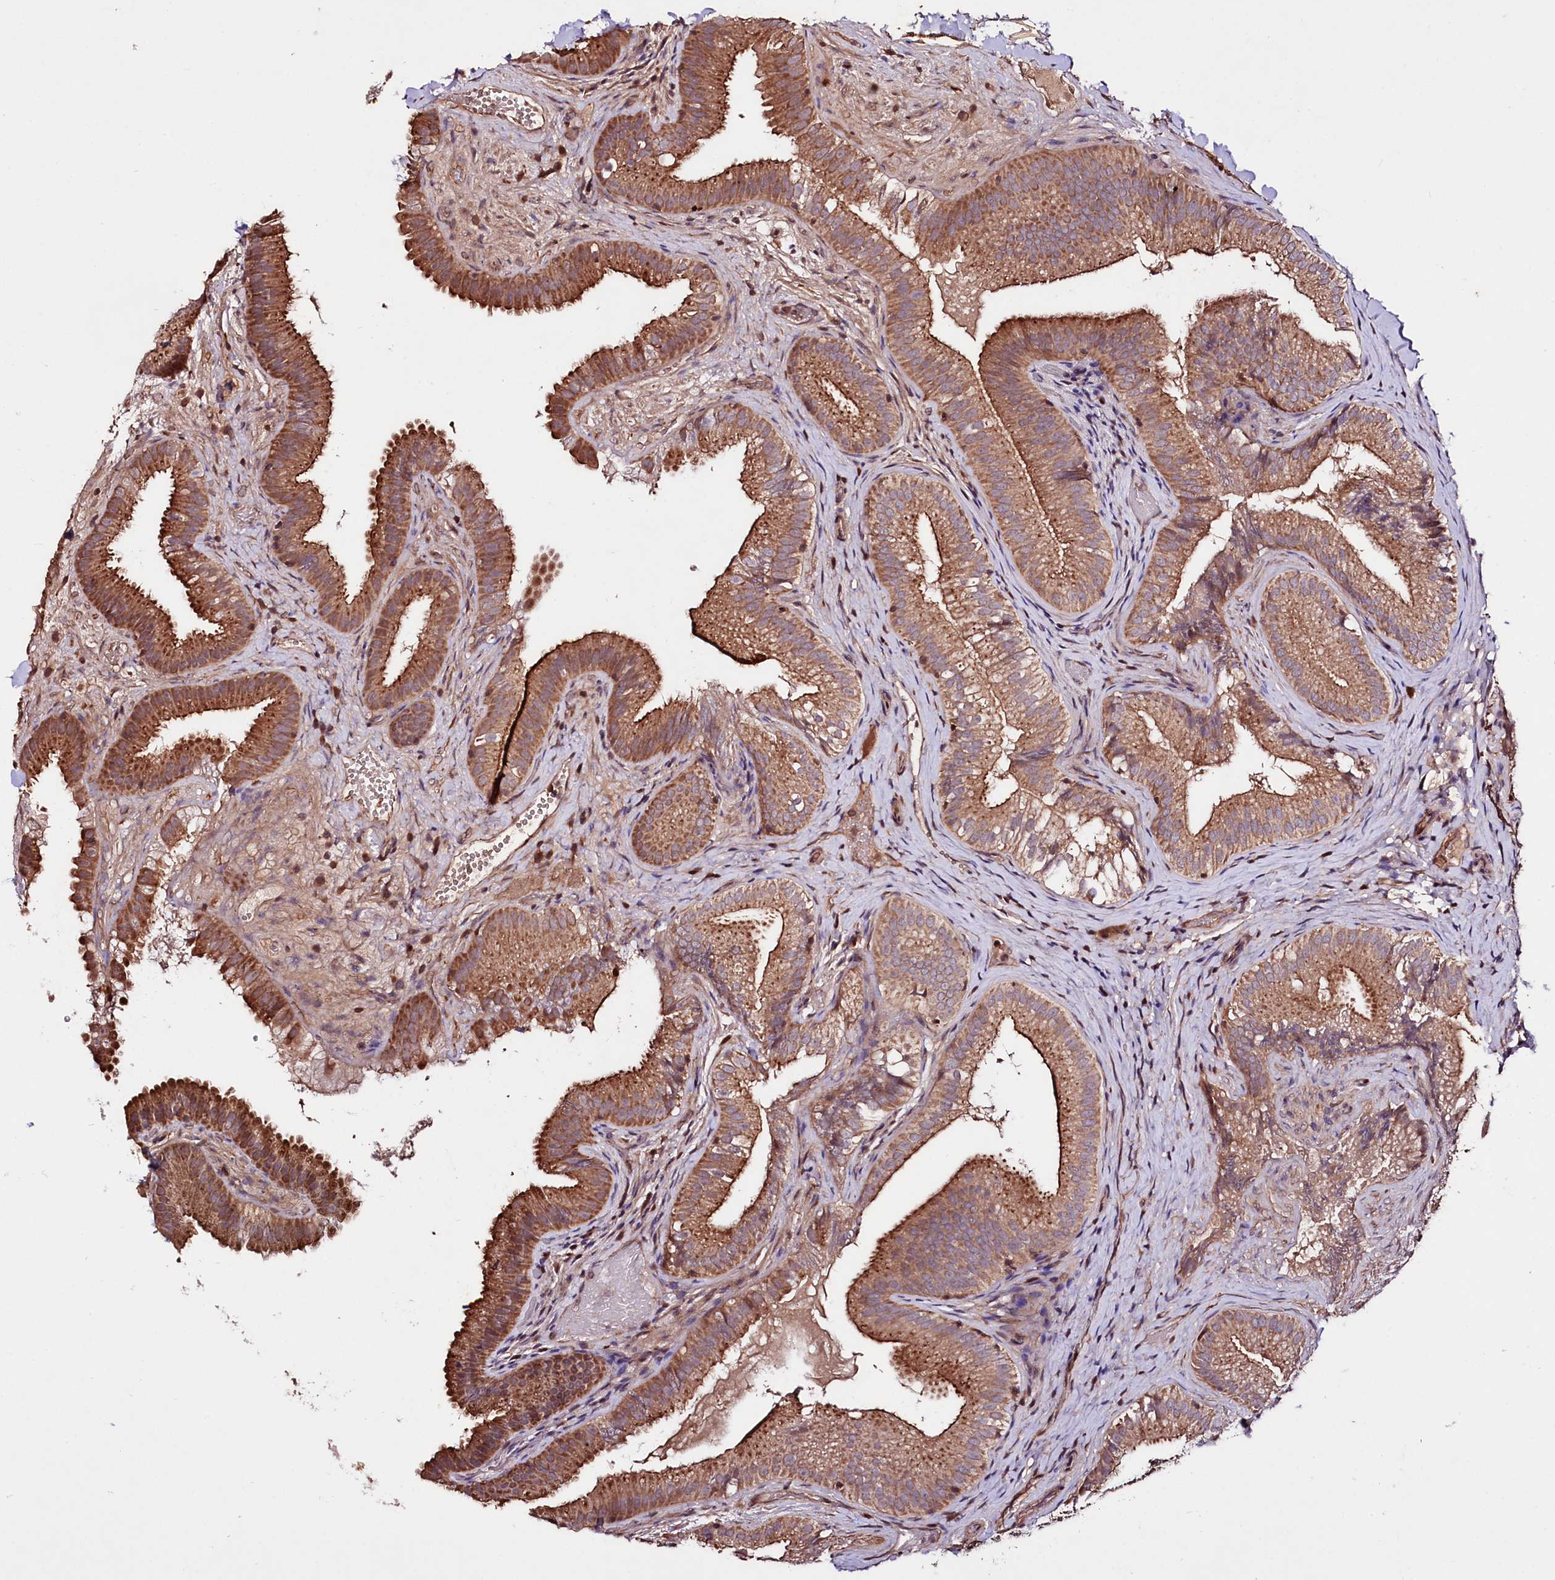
{"staining": {"intensity": "strong", "quantity": ">75%", "location": "cytoplasmic/membranous"}, "tissue": "gallbladder", "cell_type": "Glandular cells", "image_type": "normal", "snomed": [{"axis": "morphology", "description": "Normal tissue, NOS"}, {"axis": "topography", "description": "Gallbladder"}], "caption": "A micrograph of gallbladder stained for a protein demonstrates strong cytoplasmic/membranous brown staining in glandular cells.", "gene": "TNPO3", "patient": {"sex": "female", "age": 30}}